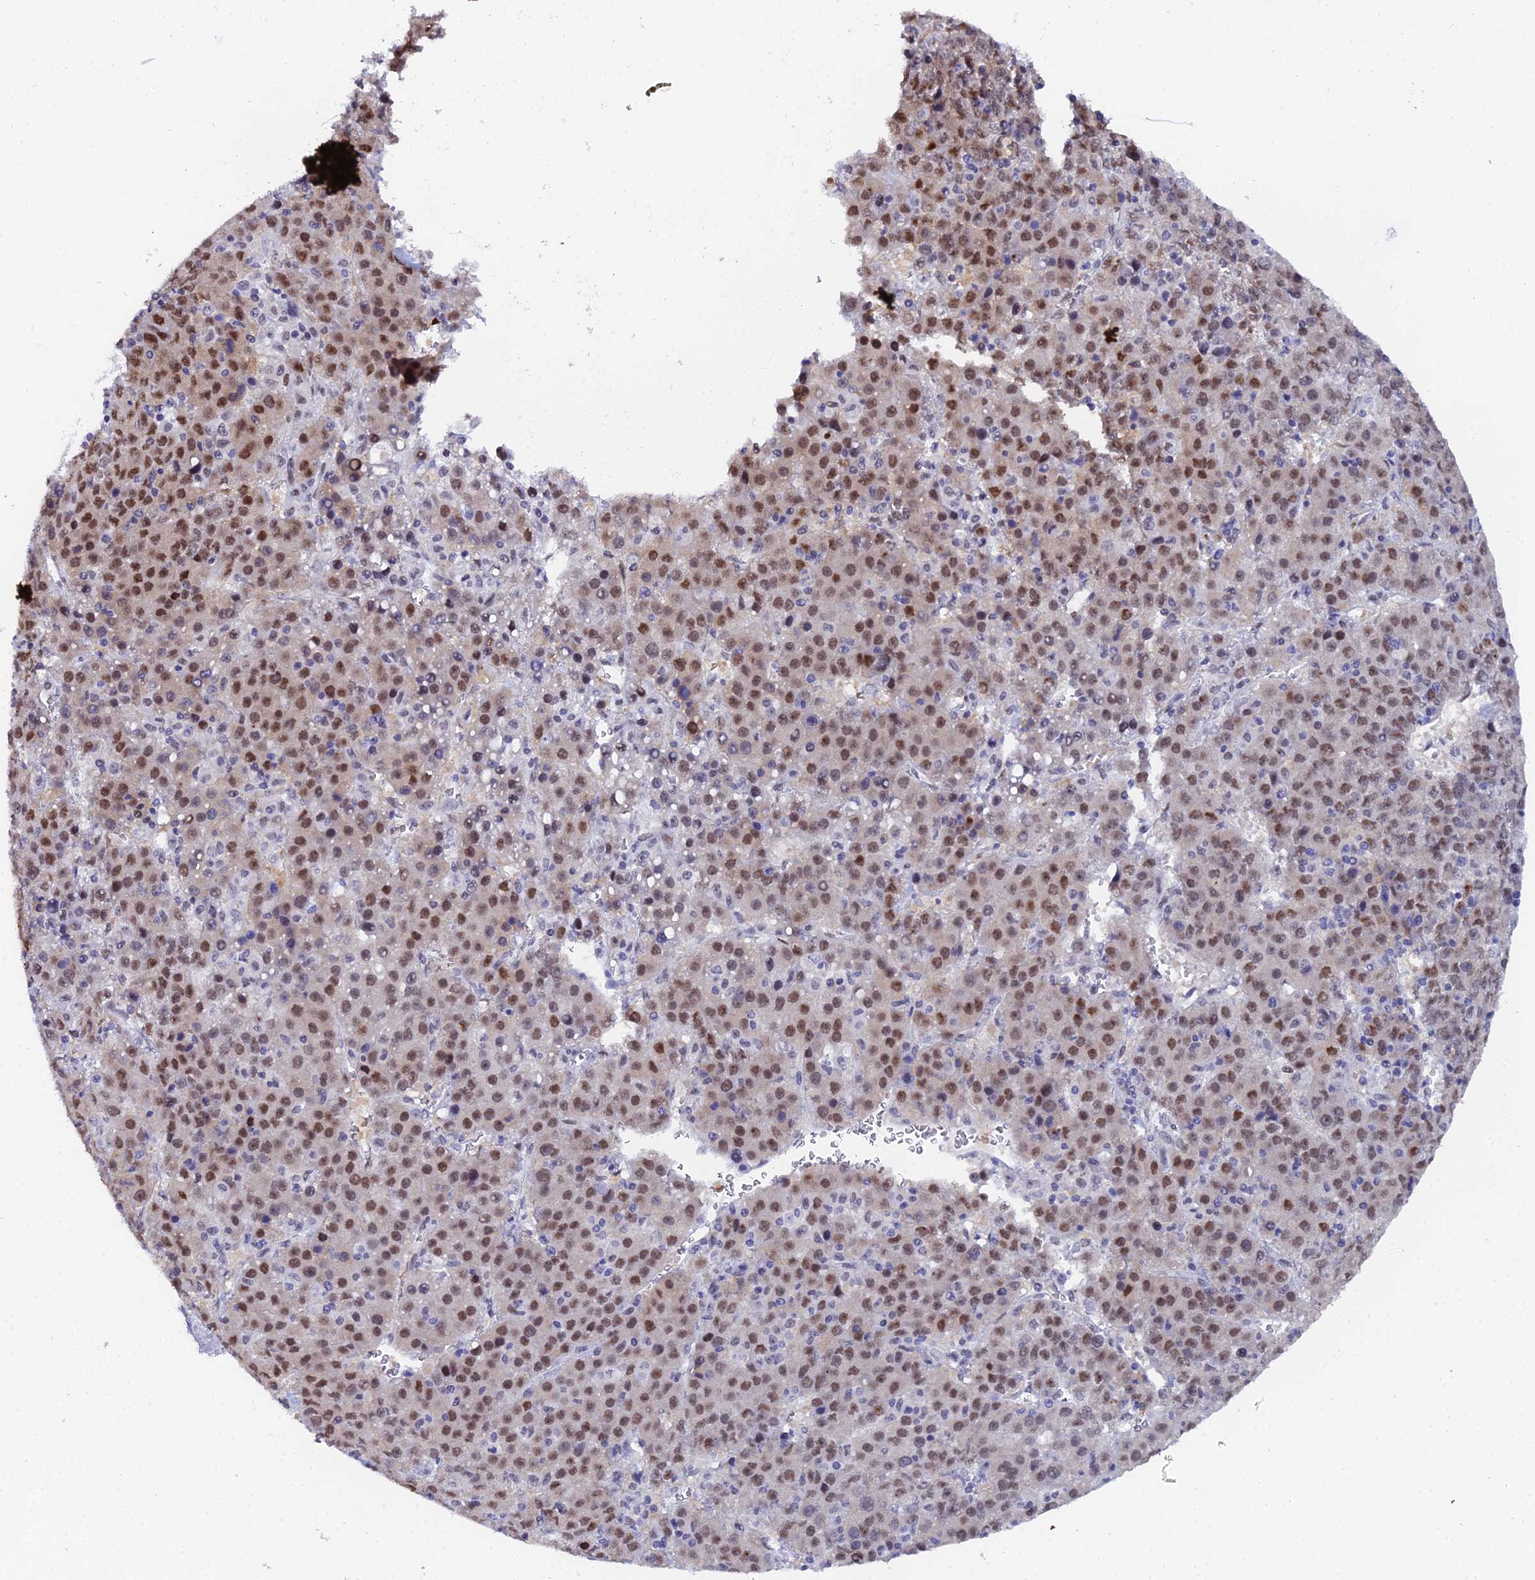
{"staining": {"intensity": "moderate", "quantity": ">75%", "location": "nuclear"}, "tissue": "liver cancer", "cell_type": "Tumor cells", "image_type": "cancer", "snomed": [{"axis": "morphology", "description": "Carcinoma, Hepatocellular, NOS"}, {"axis": "topography", "description": "Liver"}], "caption": "Immunohistochemistry histopathology image of neoplastic tissue: human hepatocellular carcinoma (liver) stained using IHC exhibits medium levels of moderate protein expression localized specifically in the nuclear of tumor cells, appearing as a nuclear brown color.", "gene": "TIFA", "patient": {"sex": "female", "age": 53}}